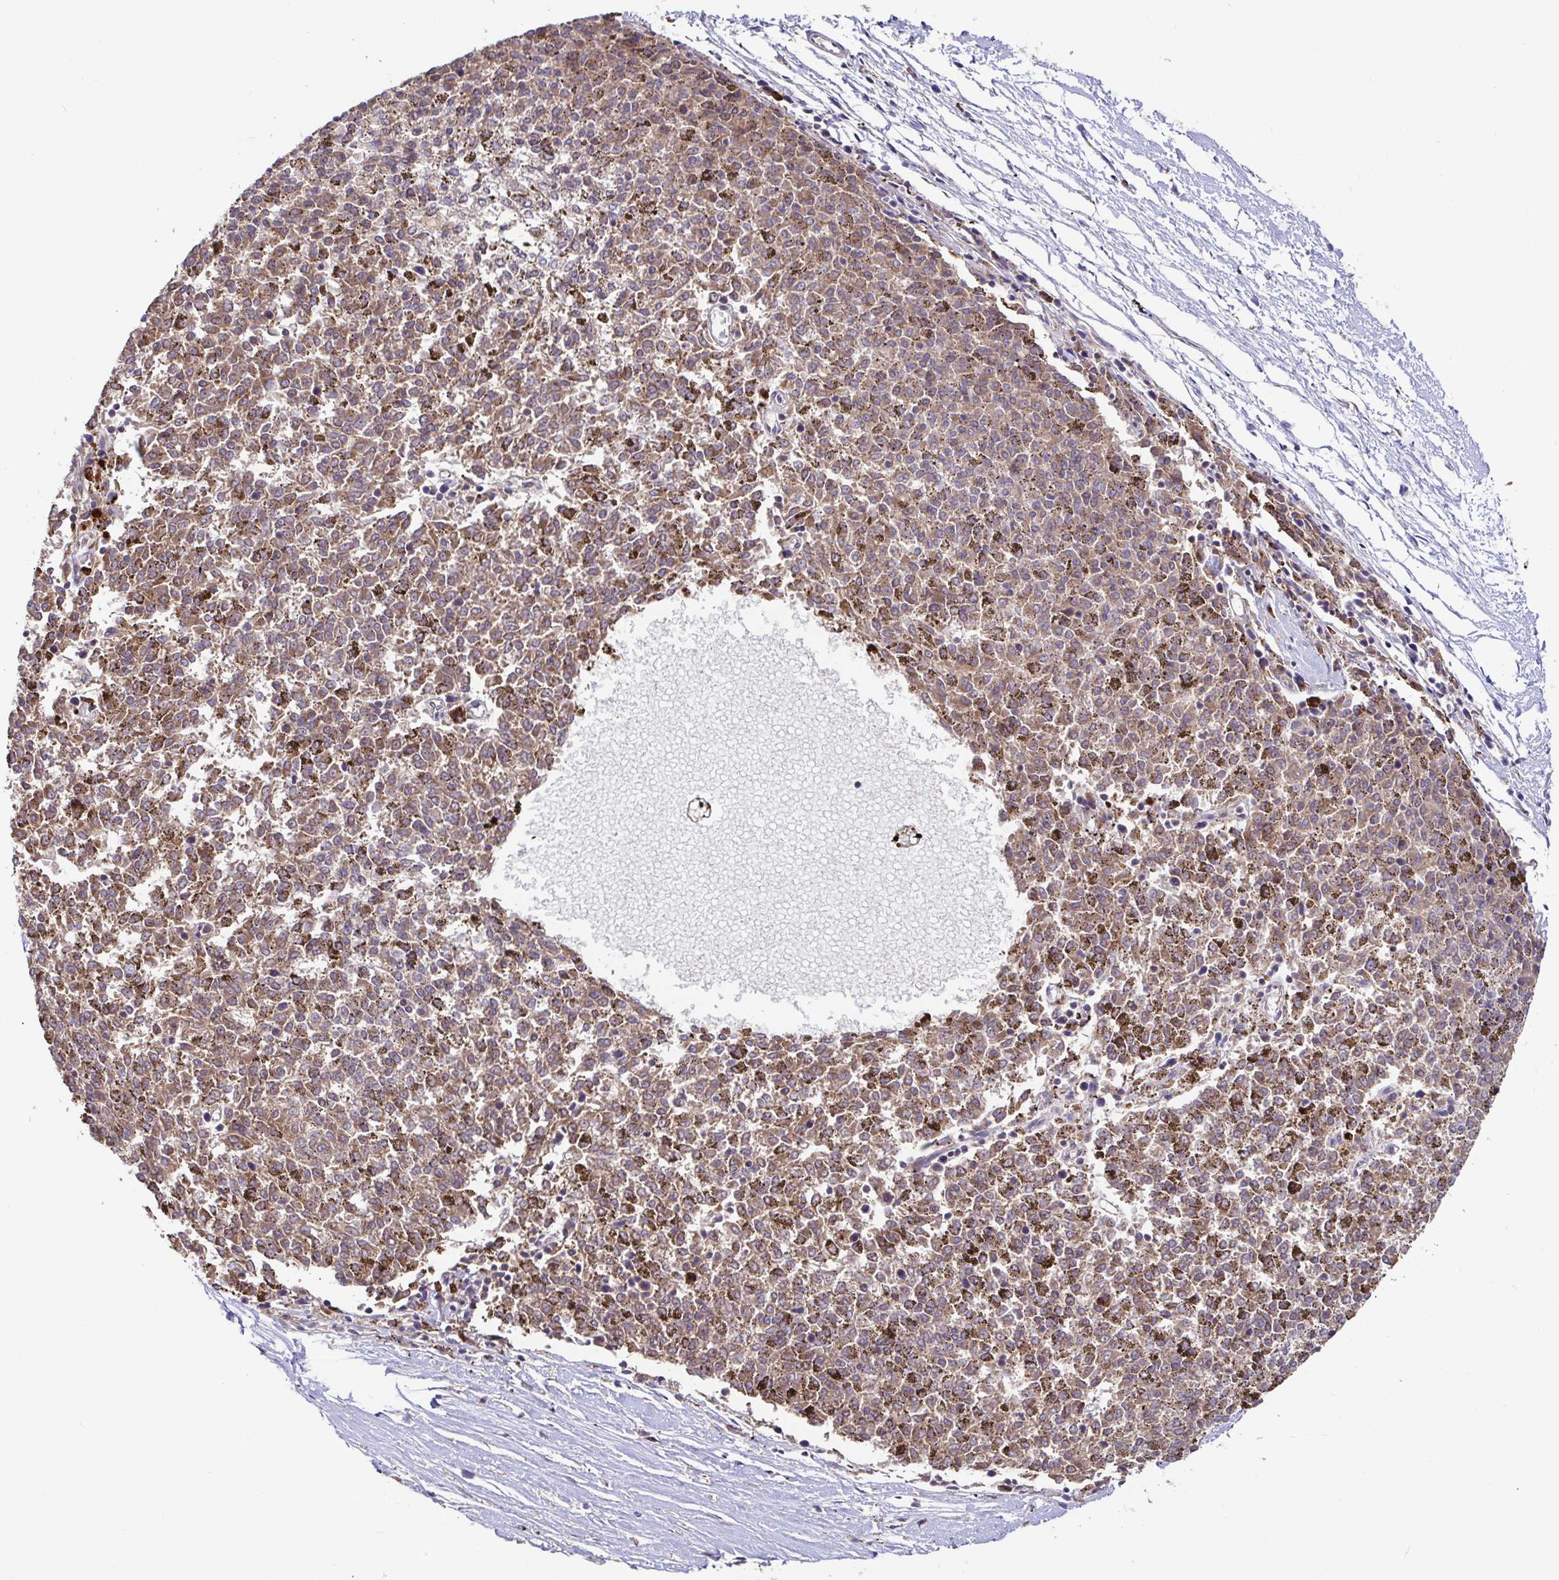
{"staining": {"intensity": "weak", "quantity": ">75%", "location": "cytoplasmic/membranous"}, "tissue": "melanoma", "cell_type": "Tumor cells", "image_type": "cancer", "snomed": [{"axis": "morphology", "description": "Malignant melanoma, NOS"}, {"axis": "topography", "description": "Skin"}], "caption": "Malignant melanoma stained with immunohistochemistry (IHC) demonstrates weak cytoplasmic/membranous expression in about >75% of tumor cells. The staining is performed using DAB (3,3'-diaminobenzidine) brown chromogen to label protein expression. The nuclei are counter-stained blue using hematoxylin.", "gene": "ELP1", "patient": {"sex": "female", "age": 72}}